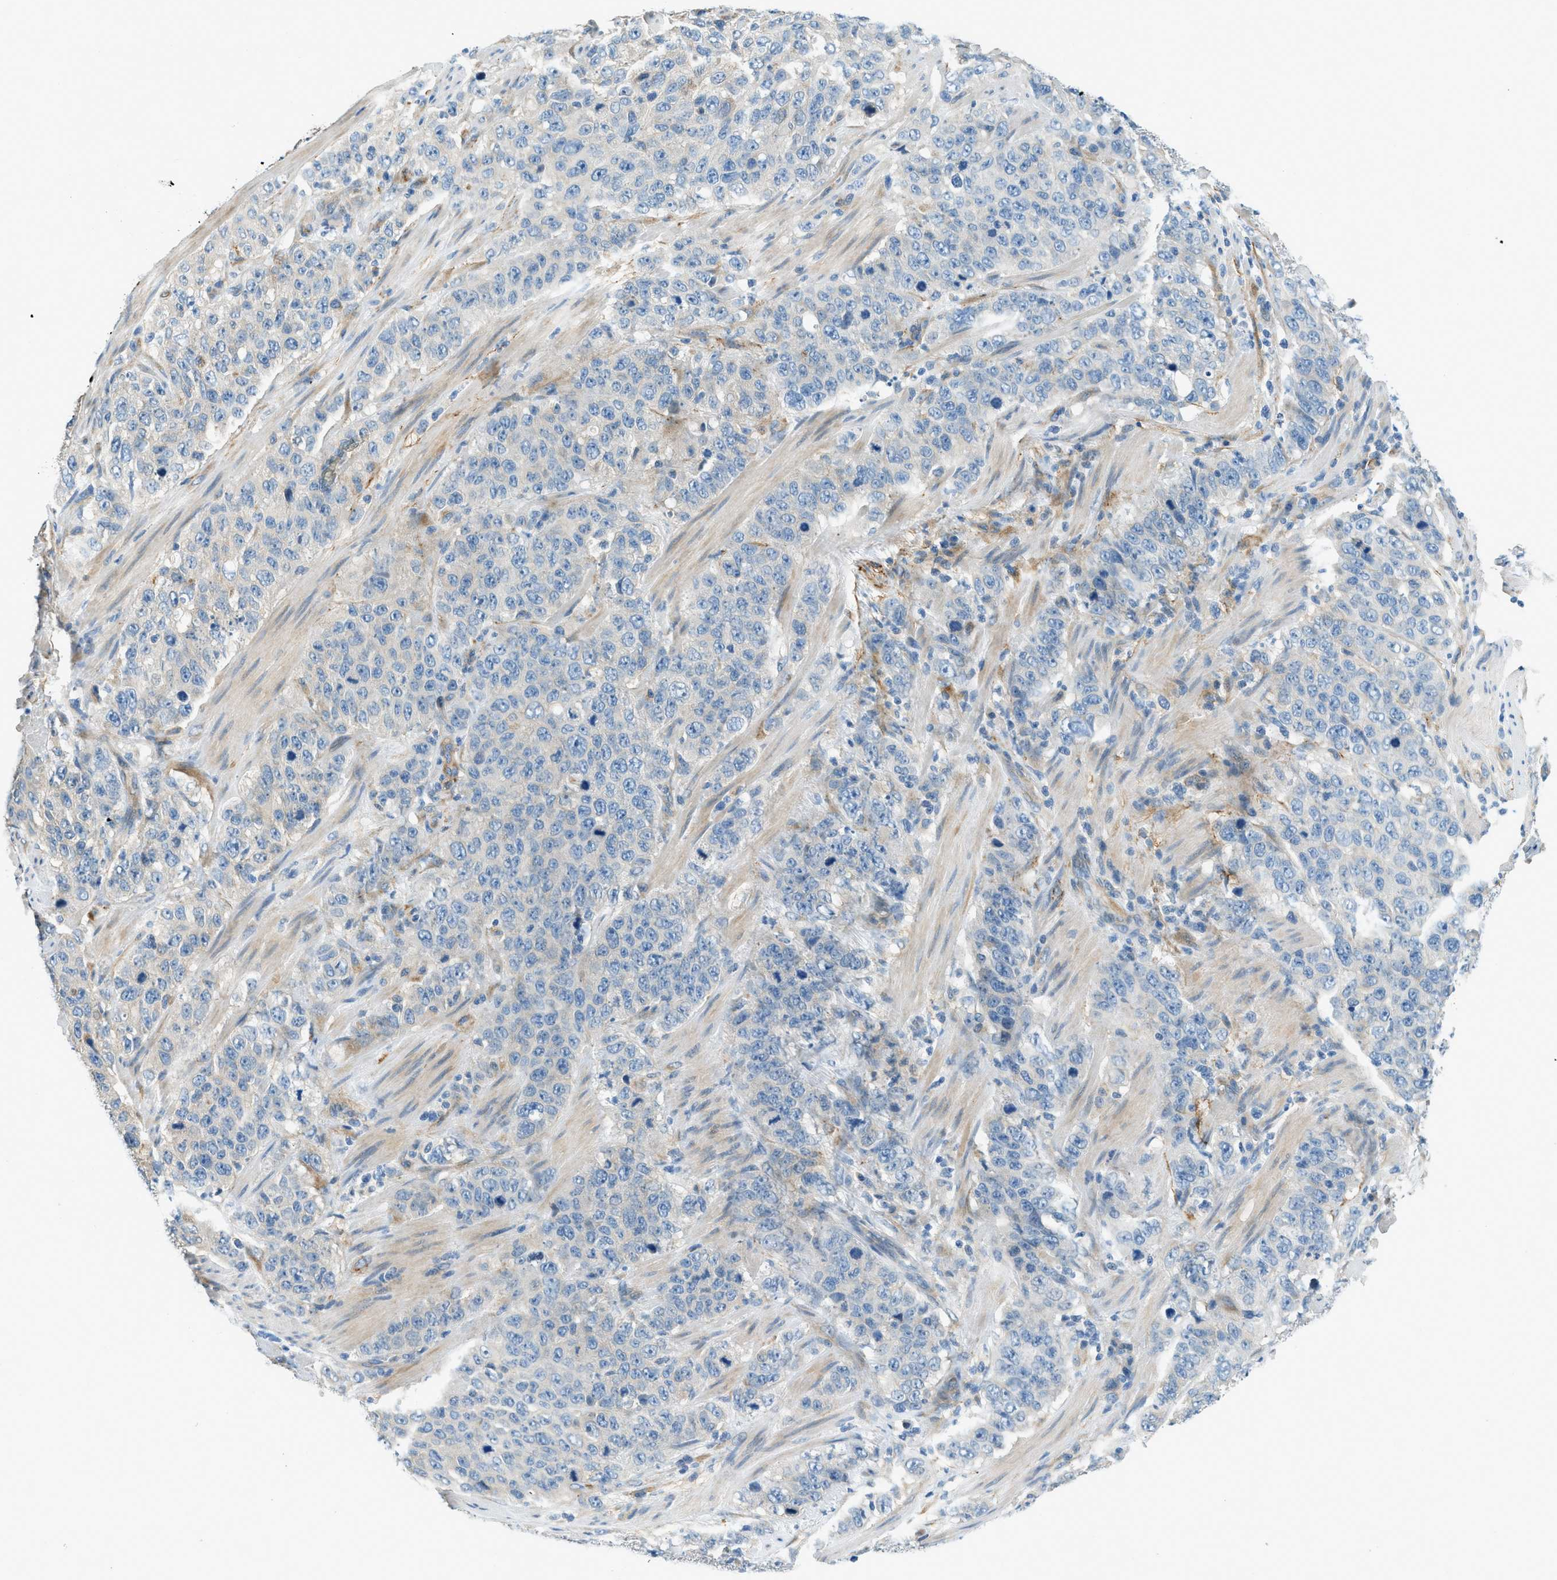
{"staining": {"intensity": "negative", "quantity": "none", "location": "none"}, "tissue": "stomach cancer", "cell_type": "Tumor cells", "image_type": "cancer", "snomed": [{"axis": "morphology", "description": "Adenocarcinoma, NOS"}, {"axis": "topography", "description": "Stomach"}], "caption": "DAB immunohistochemical staining of adenocarcinoma (stomach) reveals no significant expression in tumor cells.", "gene": "ZNF367", "patient": {"sex": "male", "age": 48}}